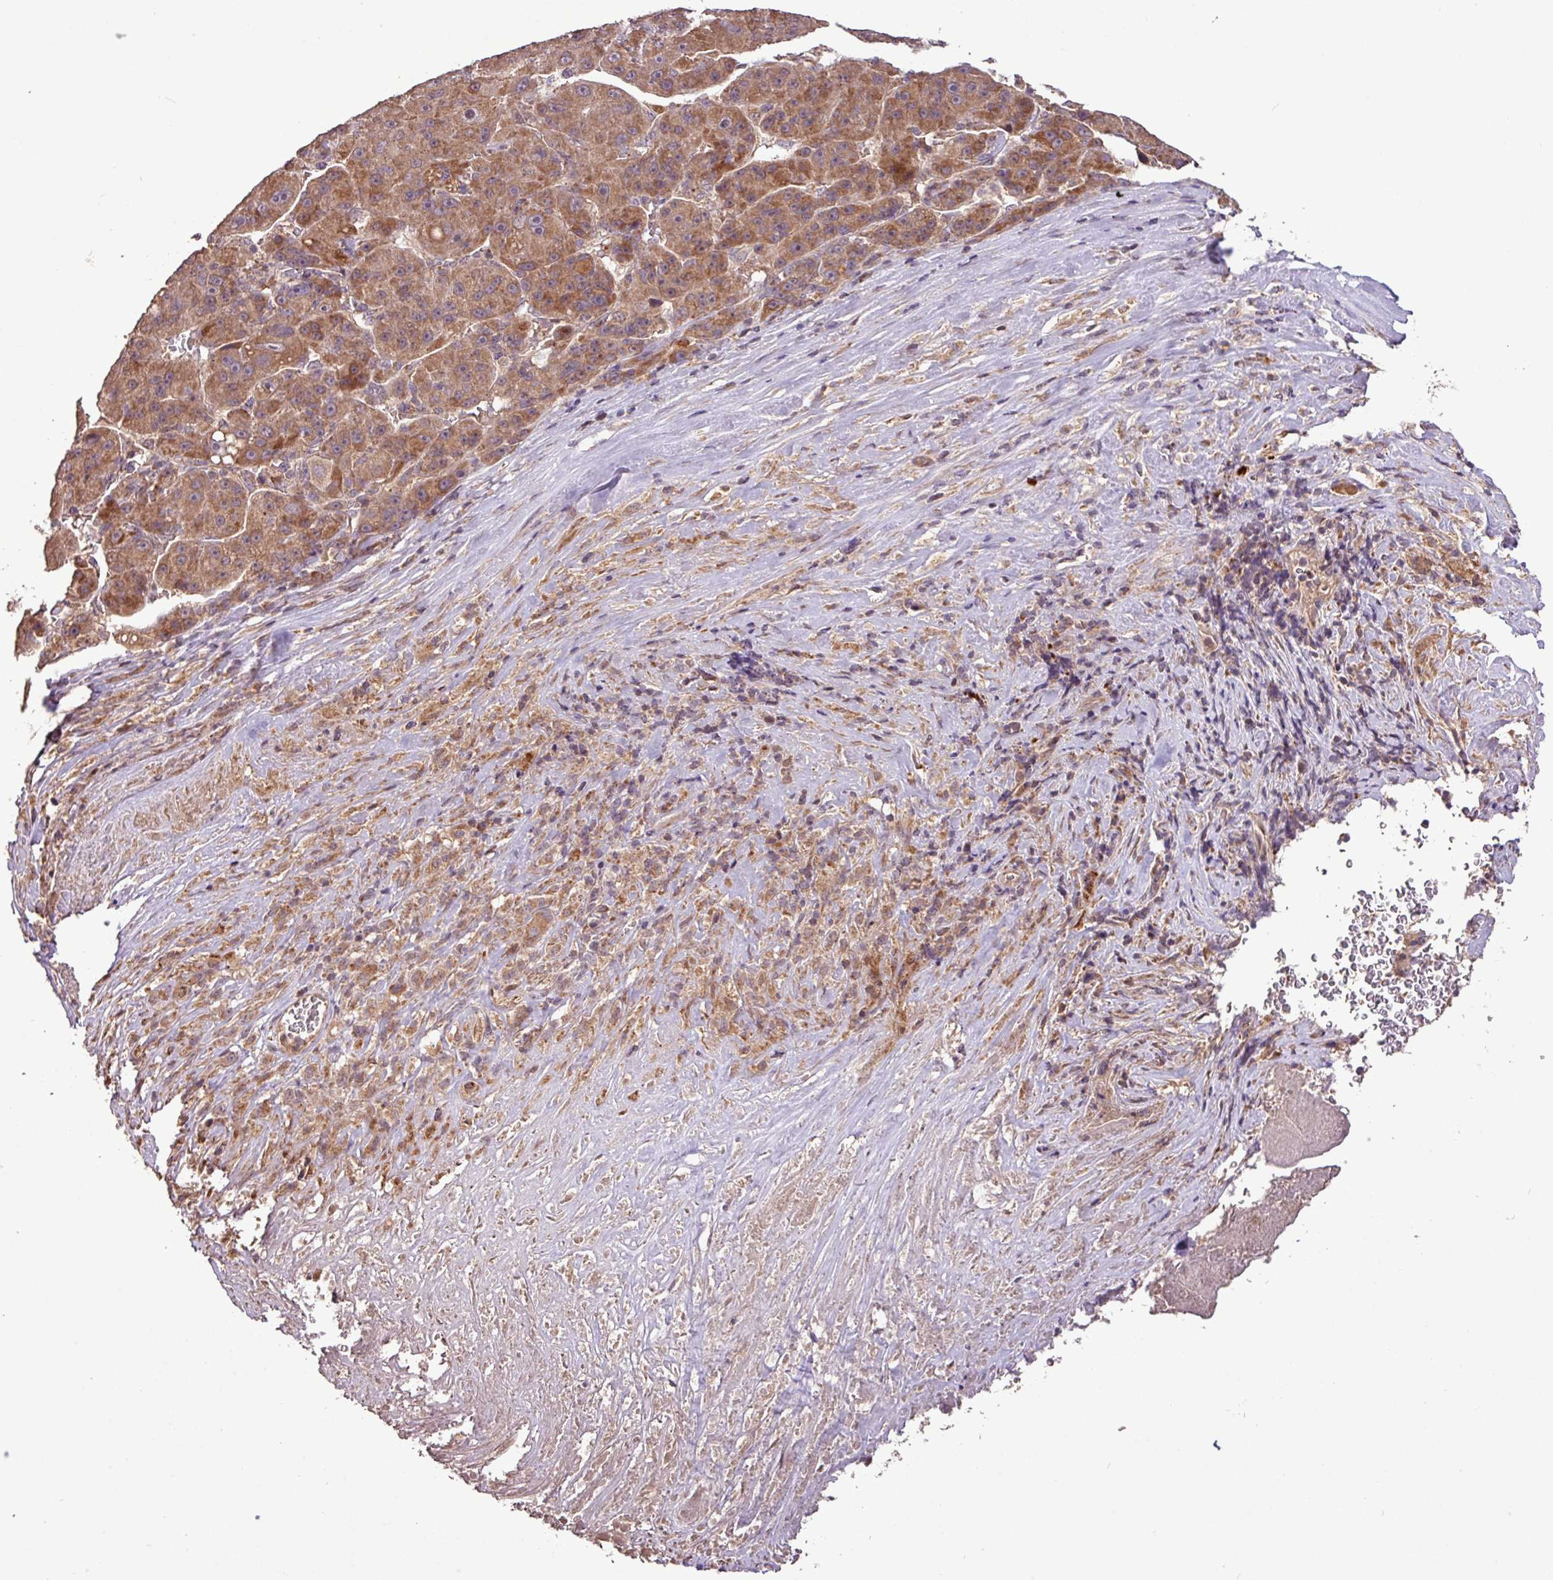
{"staining": {"intensity": "moderate", "quantity": ">75%", "location": "cytoplasmic/membranous"}, "tissue": "liver cancer", "cell_type": "Tumor cells", "image_type": "cancer", "snomed": [{"axis": "morphology", "description": "Carcinoma, Hepatocellular, NOS"}, {"axis": "topography", "description": "Liver"}], "caption": "Protein staining of liver cancer (hepatocellular carcinoma) tissue demonstrates moderate cytoplasmic/membranous positivity in about >75% of tumor cells.", "gene": "YPEL3", "patient": {"sex": "male", "age": 76}}